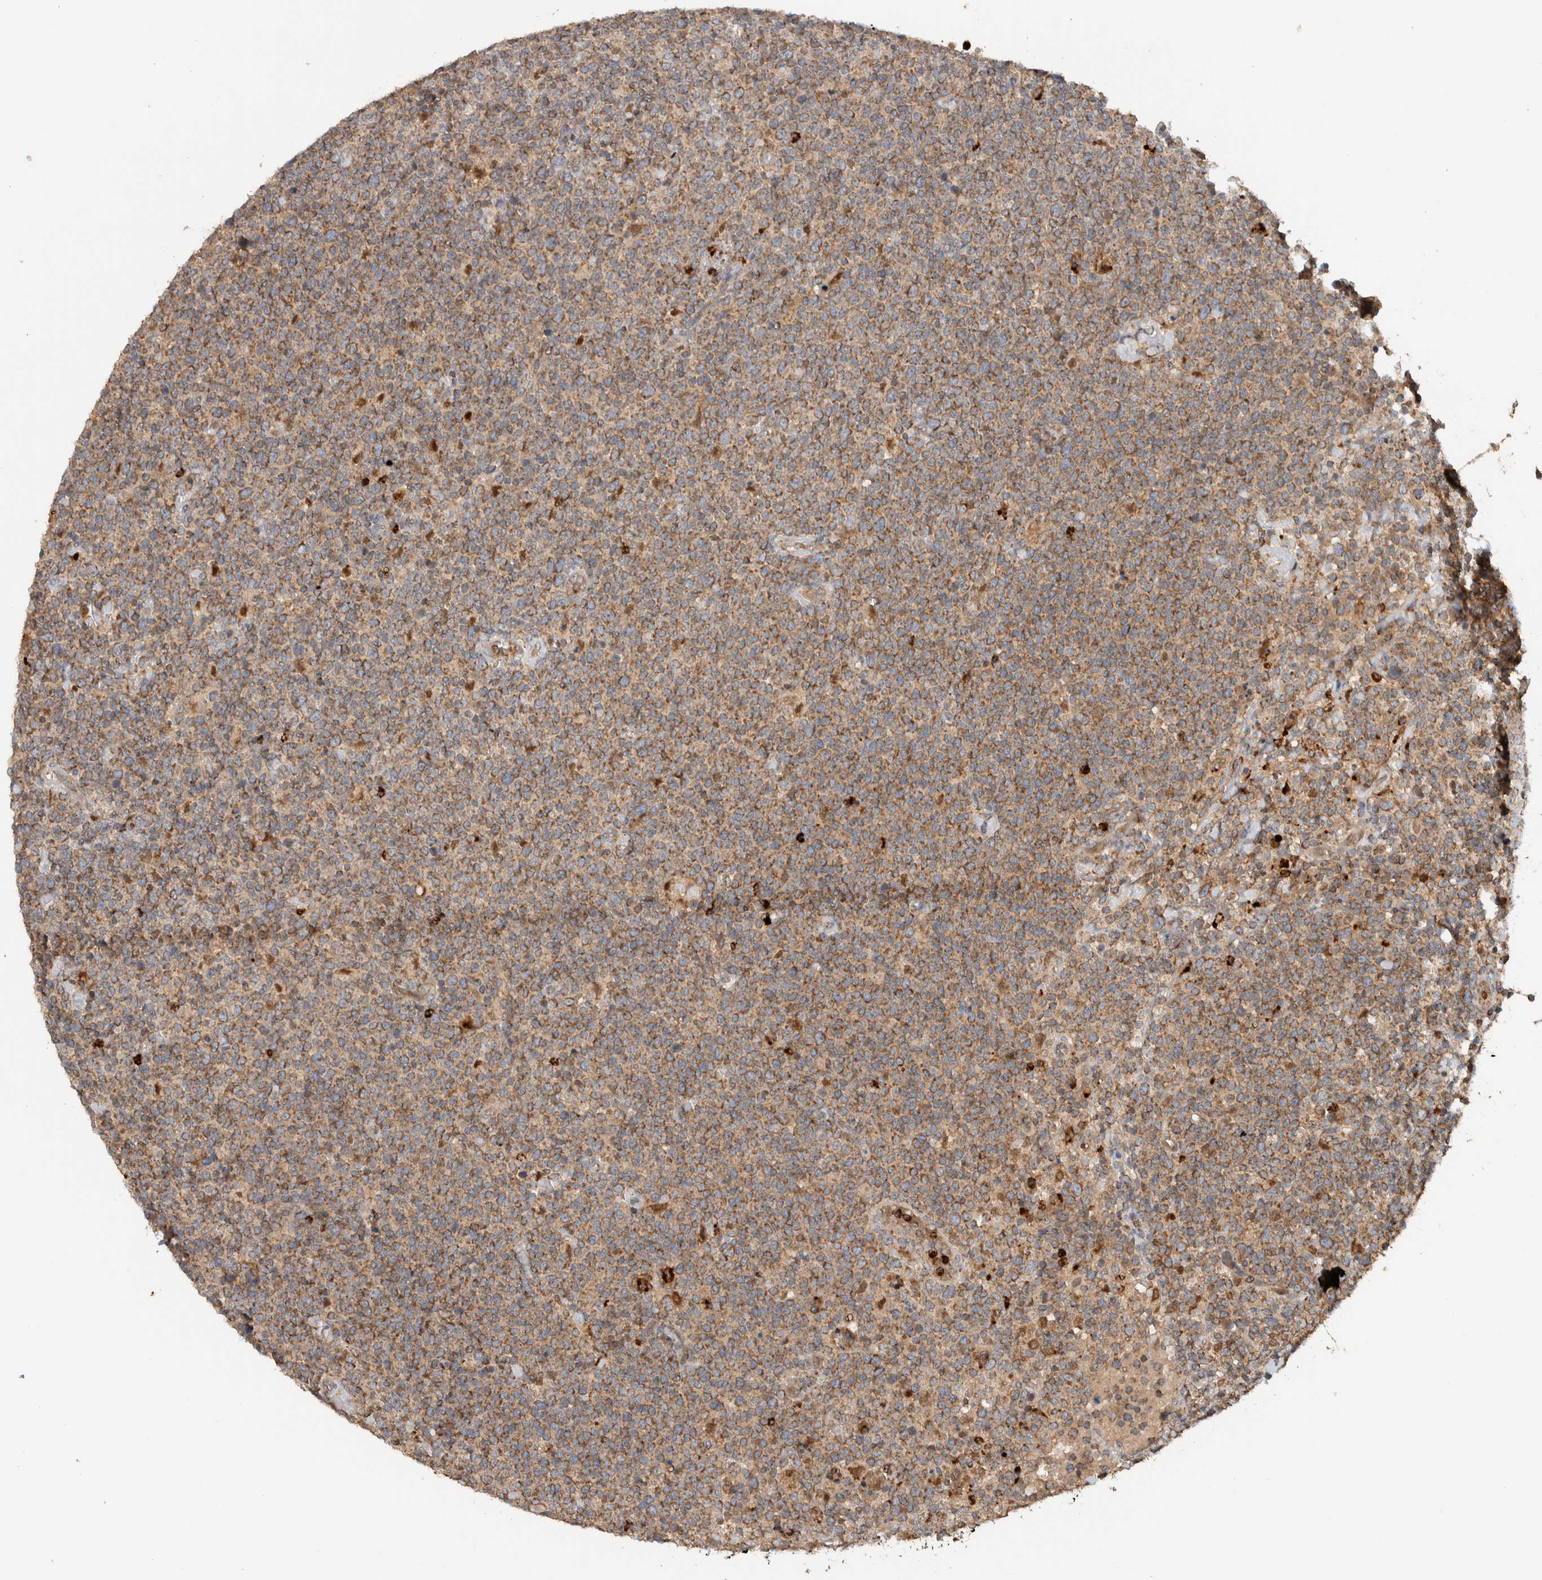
{"staining": {"intensity": "weak", "quantity": ">75%", "location": "cytoplasmic/membranous"}, "tissue": "lymphoma", "cell_type": "Tumor cells", "image_type": "cancer", "snomed": [{"axis": "morphology", "description": "Malignant lymphoma, non-Hodgkin's type, High grade"}, {"axis": "topography", "description": "Lymph node"}], "caption": "About >75% of tumor cells in human lymphoma exhibit weak cytoplasmic/membranous protein staining as visualized by brown immunohistochemical staining.", "gene": "VPS53", "patient": {"sex": "male", "age": 61}}